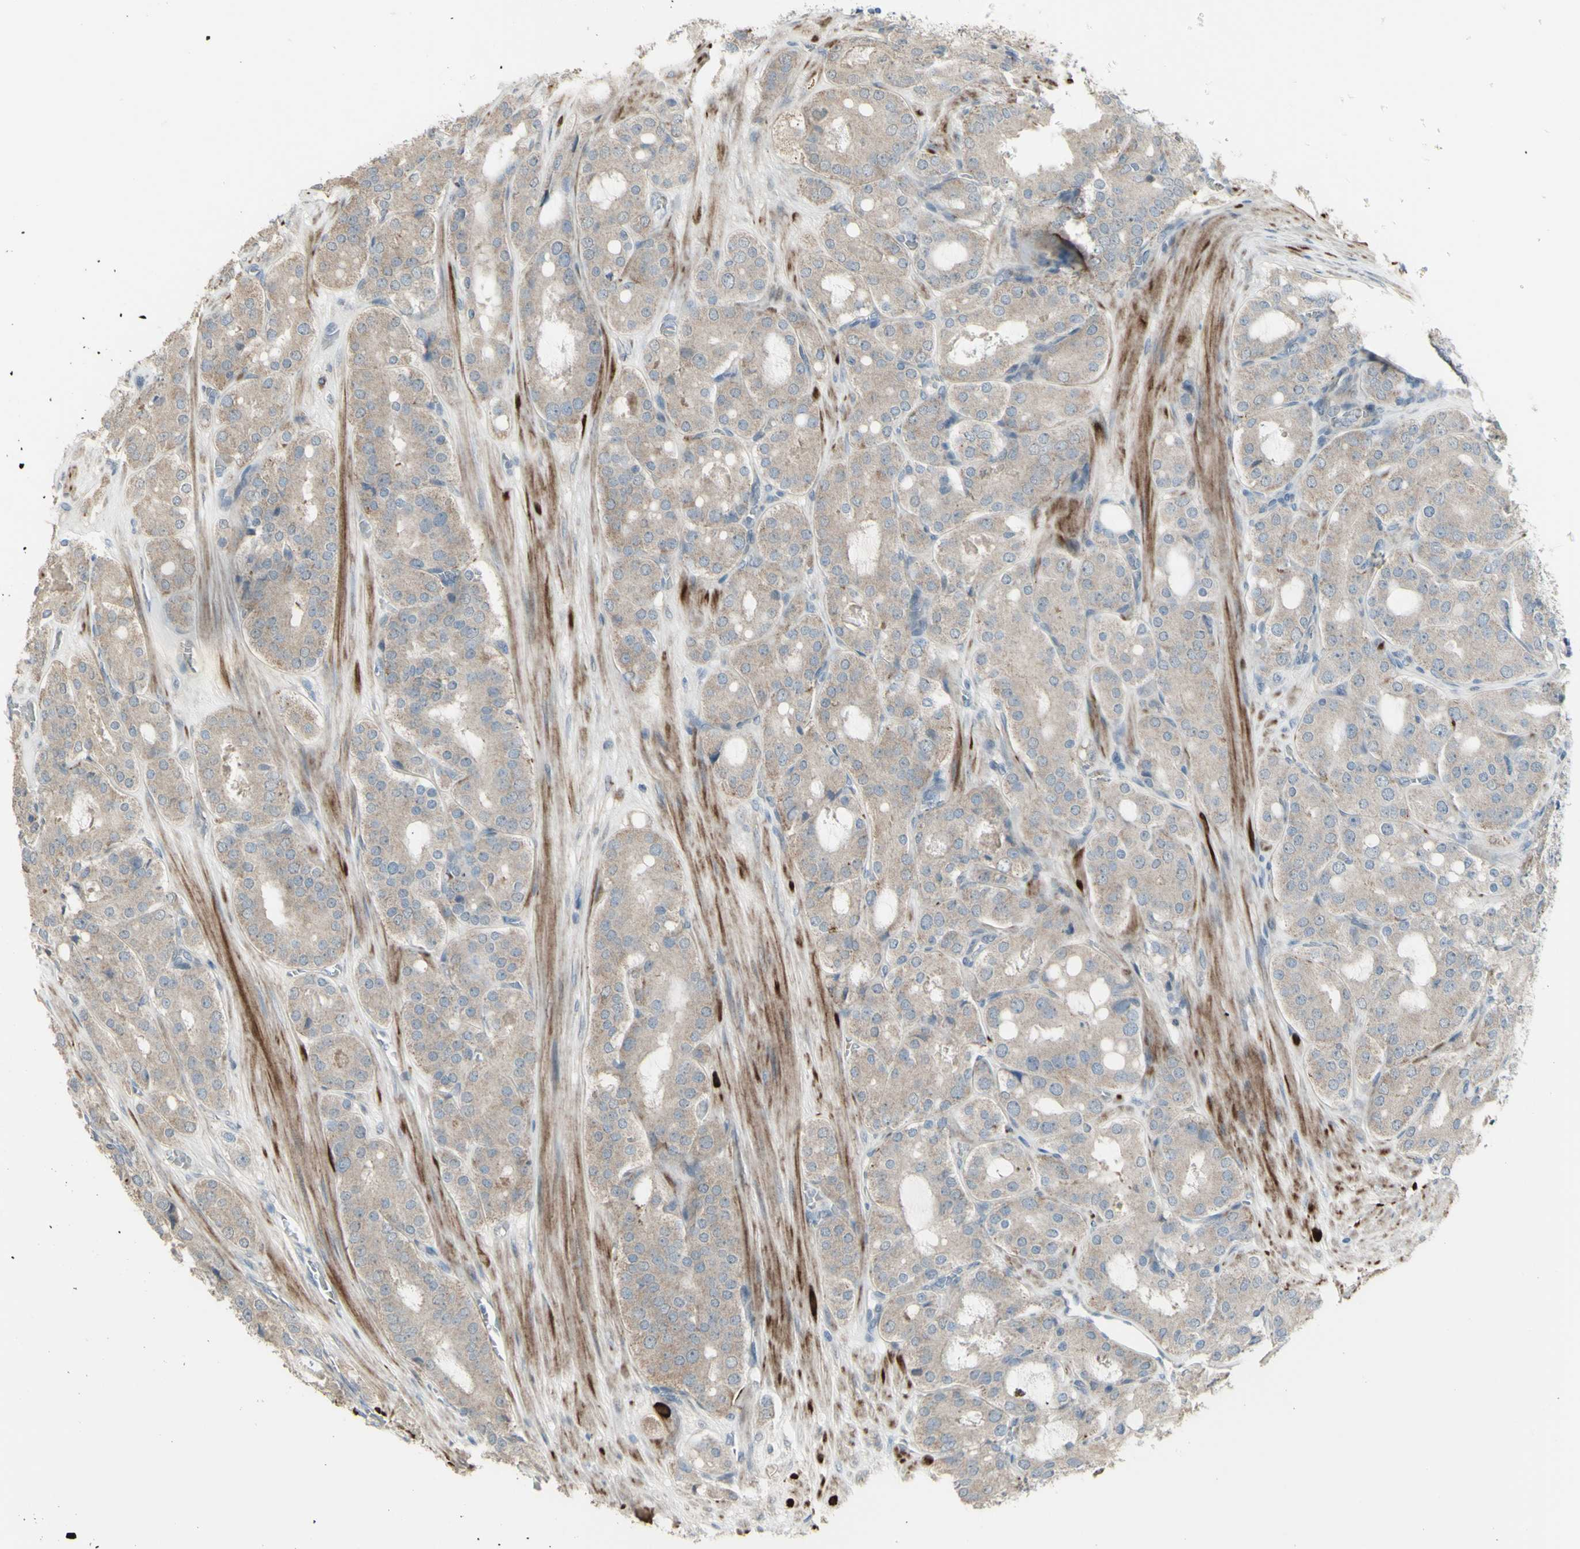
{"staining": {"intensity": "weak", "quantity": ">75%", "location": "cytoplasmic/membranous"}, "tissue": "prostate cancer", "cell_type": "Tumor cells", "image_type": "cancer", "snomed": [{"axis": "morphology", "description": "Adenocarcinoma, High grade"}, {"axis": "topography", "description": "Prostate"}], "caption": "Weak cytoplasmic/membranous staining is seen in approximately >75% of tumor cells in prostate cancer (high-grade adenocarcinoma). (IHC, brightfield microscopy, high magnification).", "gene": "GRAMD1B", "patient": {"sex": "male", "age": 65}}